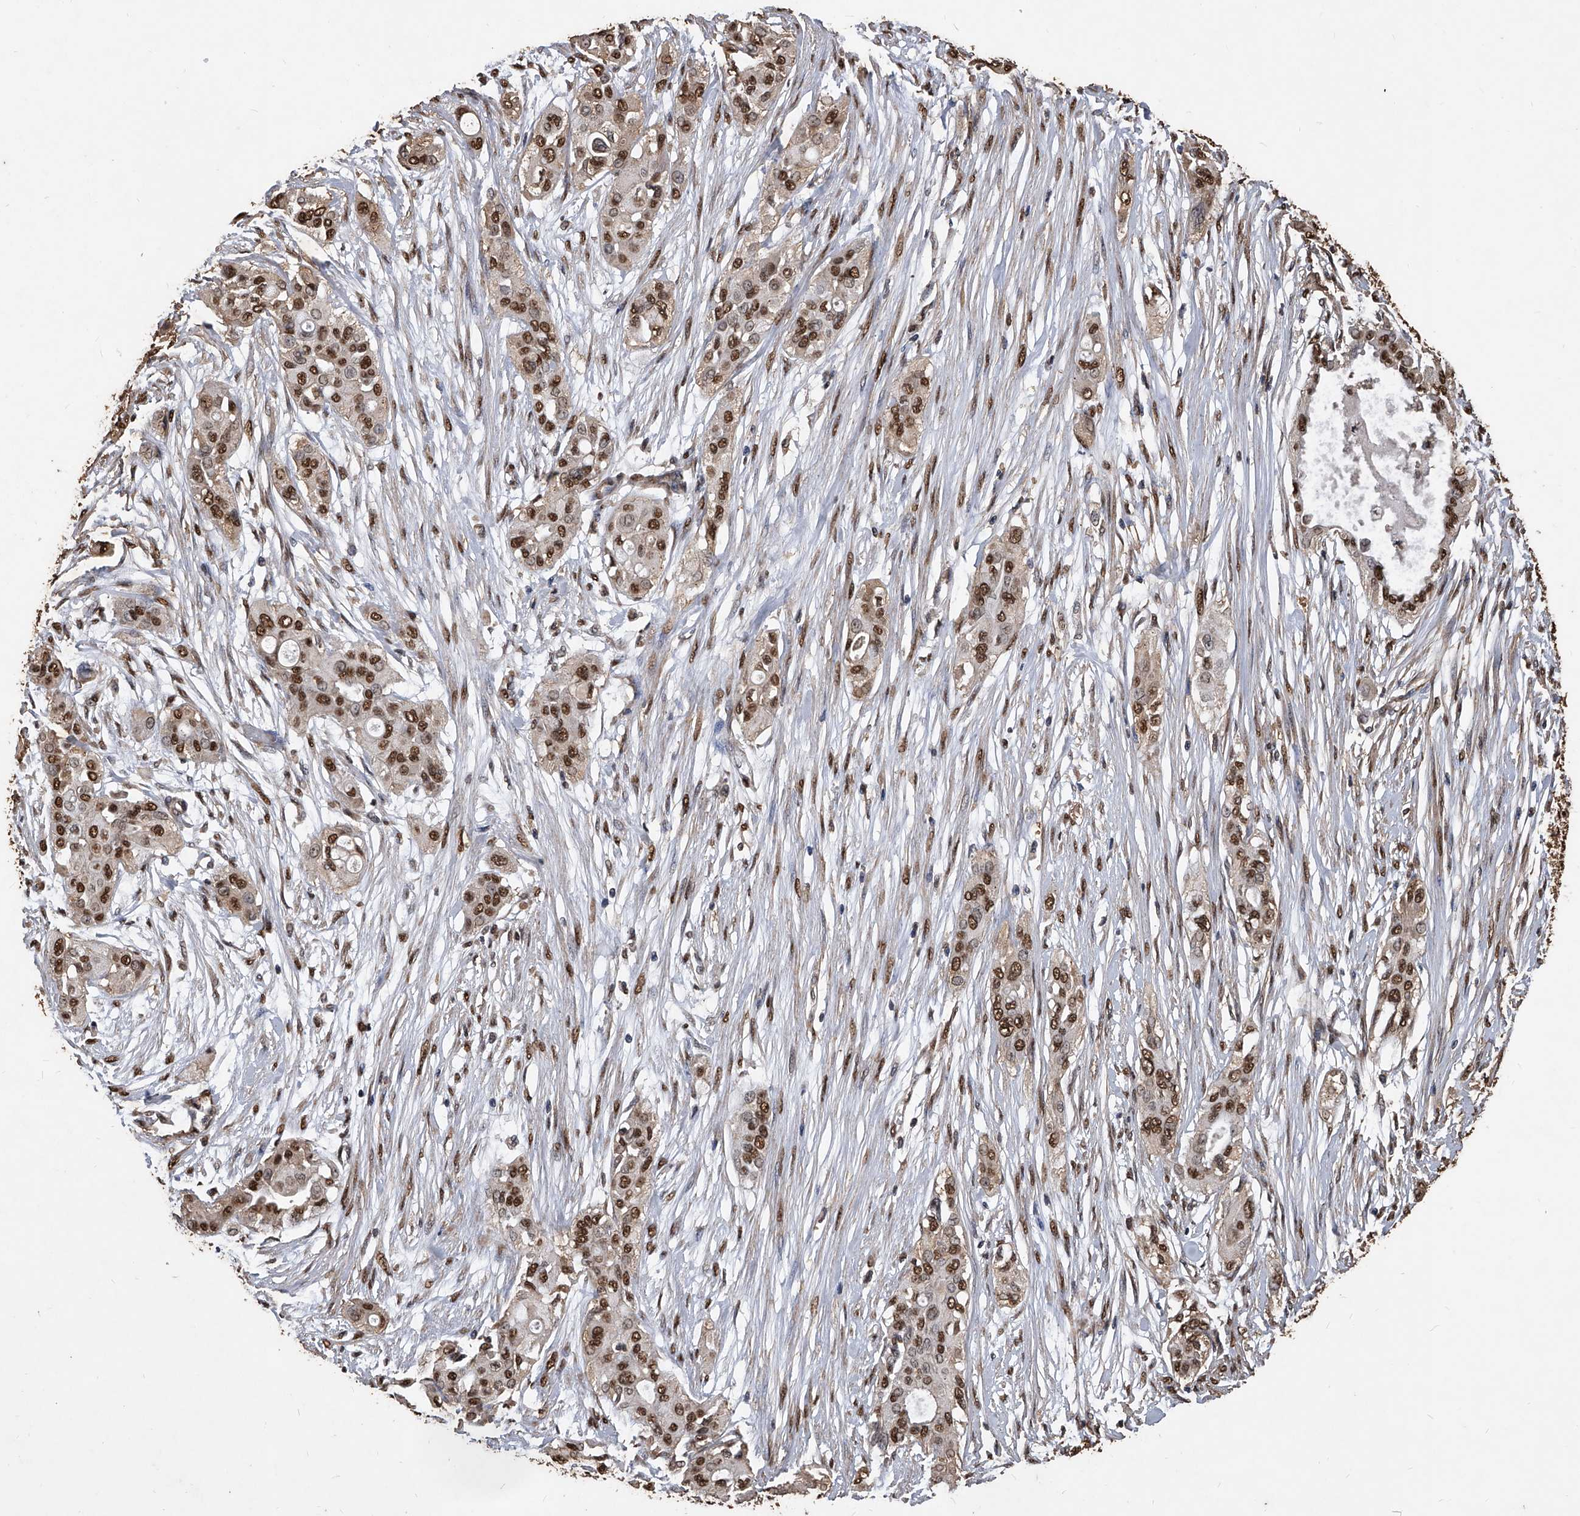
{"staining": {"intensity": "strong", "quantity": ">75%", "location": "cytoplasmic/membranous"}, "tissue": "pancreatic cancer", "cell_type": "Tumor cells", "image_type": "cancer", "snomed": [{"axis": "morphology", "description": "Adenocarcinoma, NOS"}, {"axis": "topography", "description": "Pancreas"}], "caption": "Immunohistochemical staining of human pancreatic cancer reveals high levels of strong cytoplasmic/membranous protein staining in approximately >75% of tumor cells.", "gene": "FBXL4", "patient": {"sex": "female", "age": 60}}